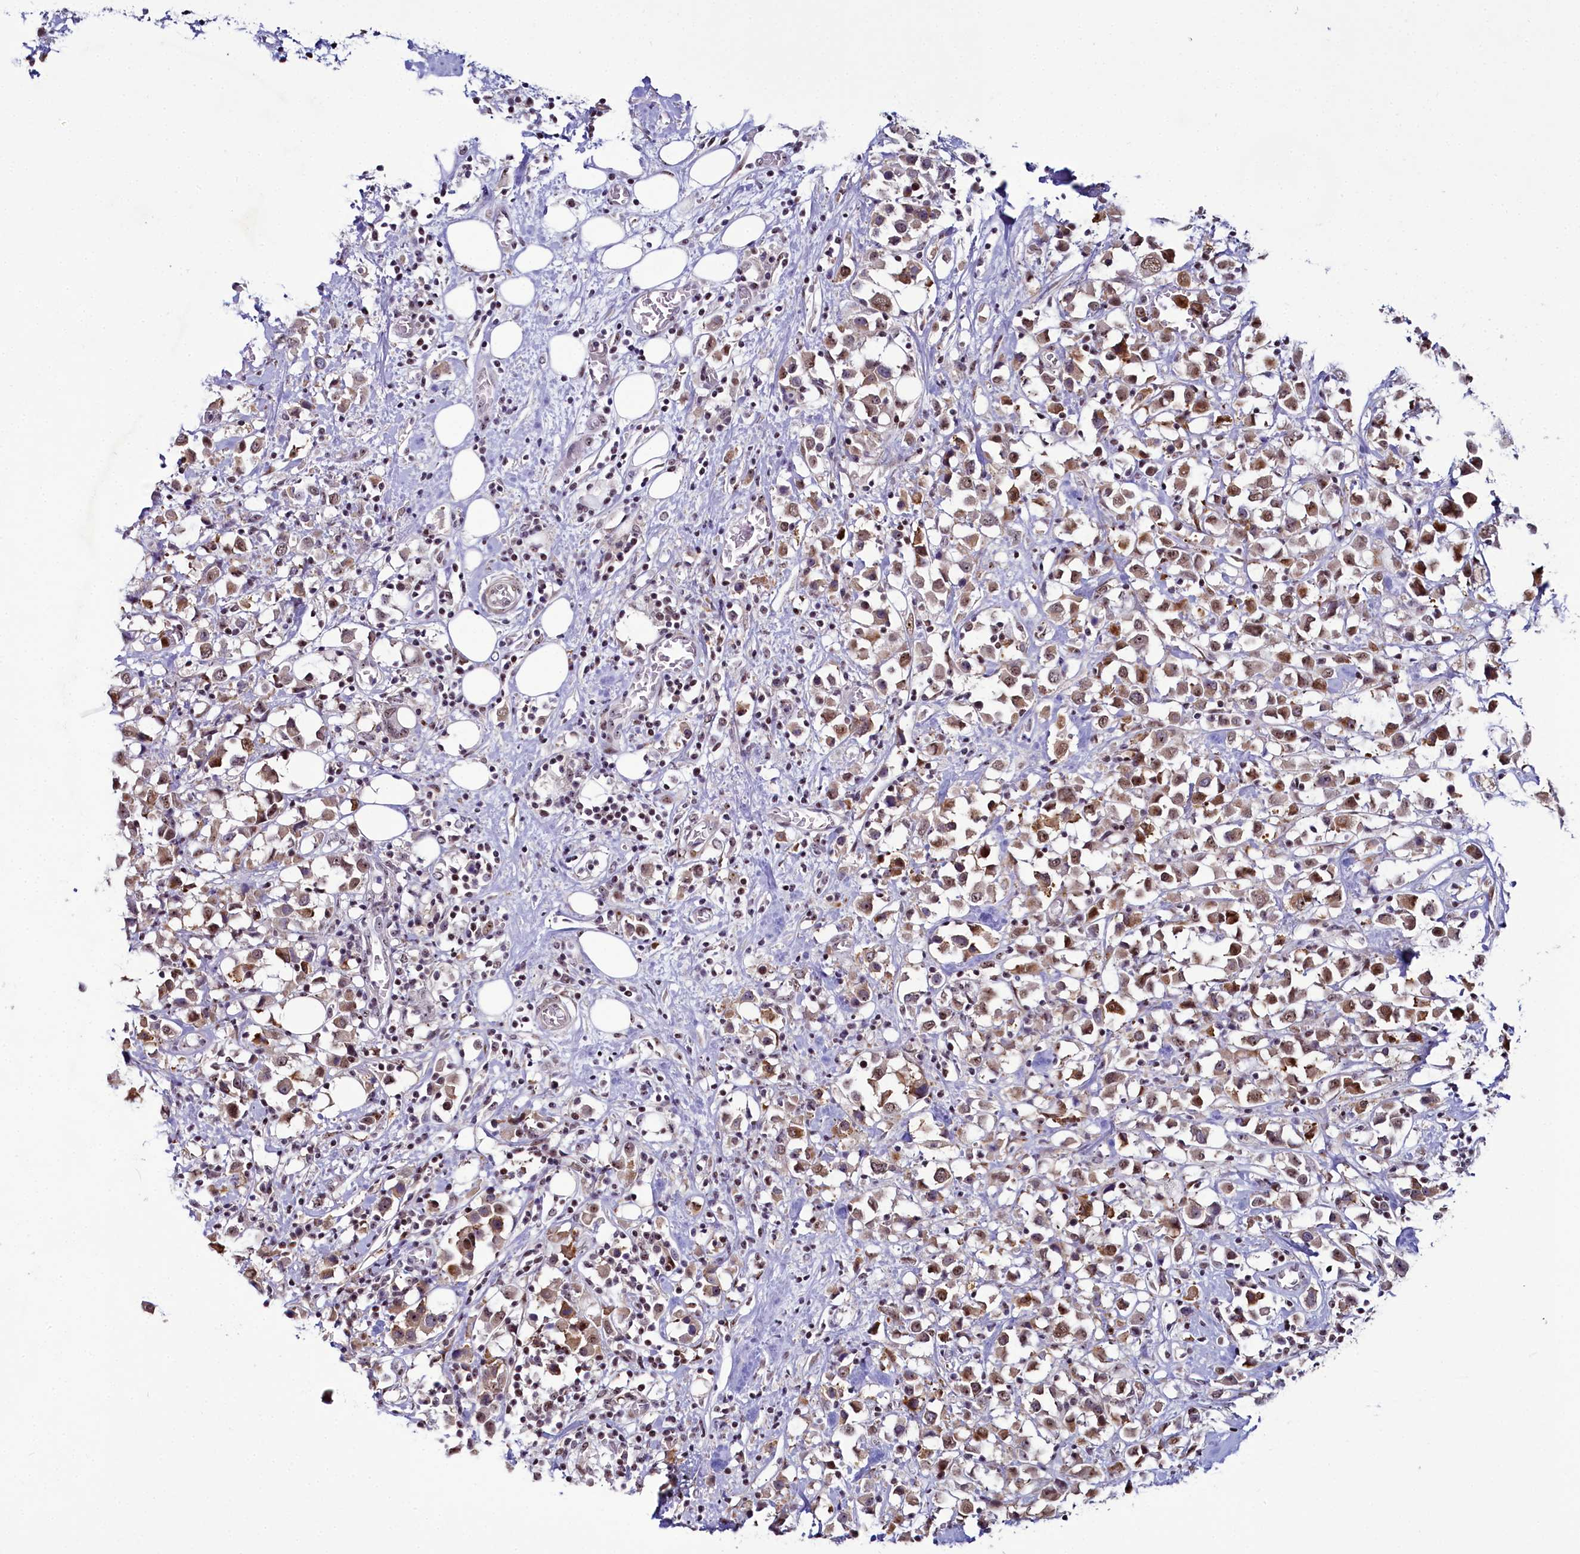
{"staining": {"intensity": "moderate", "quantity": ">75%", "location": "cytoplasmic/membranous,nuclear"}, "tissue": "breast cancer", "cell_type": "Tumor cells", "image_type": "cancer", "snomed": [{"axis": "morphology", "description": "Duct carcinoma"}, {"axis": "topography", "description": "Breast"}], "caption": "Moderate cytoplasmic/membranous and nuclear positivity for a protein is seen in approximately >75% of tumor cells of breast cancer (infiltrating ductal carcinoma) using immunohistochemistry.", "gene": "TCOF1", "patient": {"sex": "female", "age": 61}}